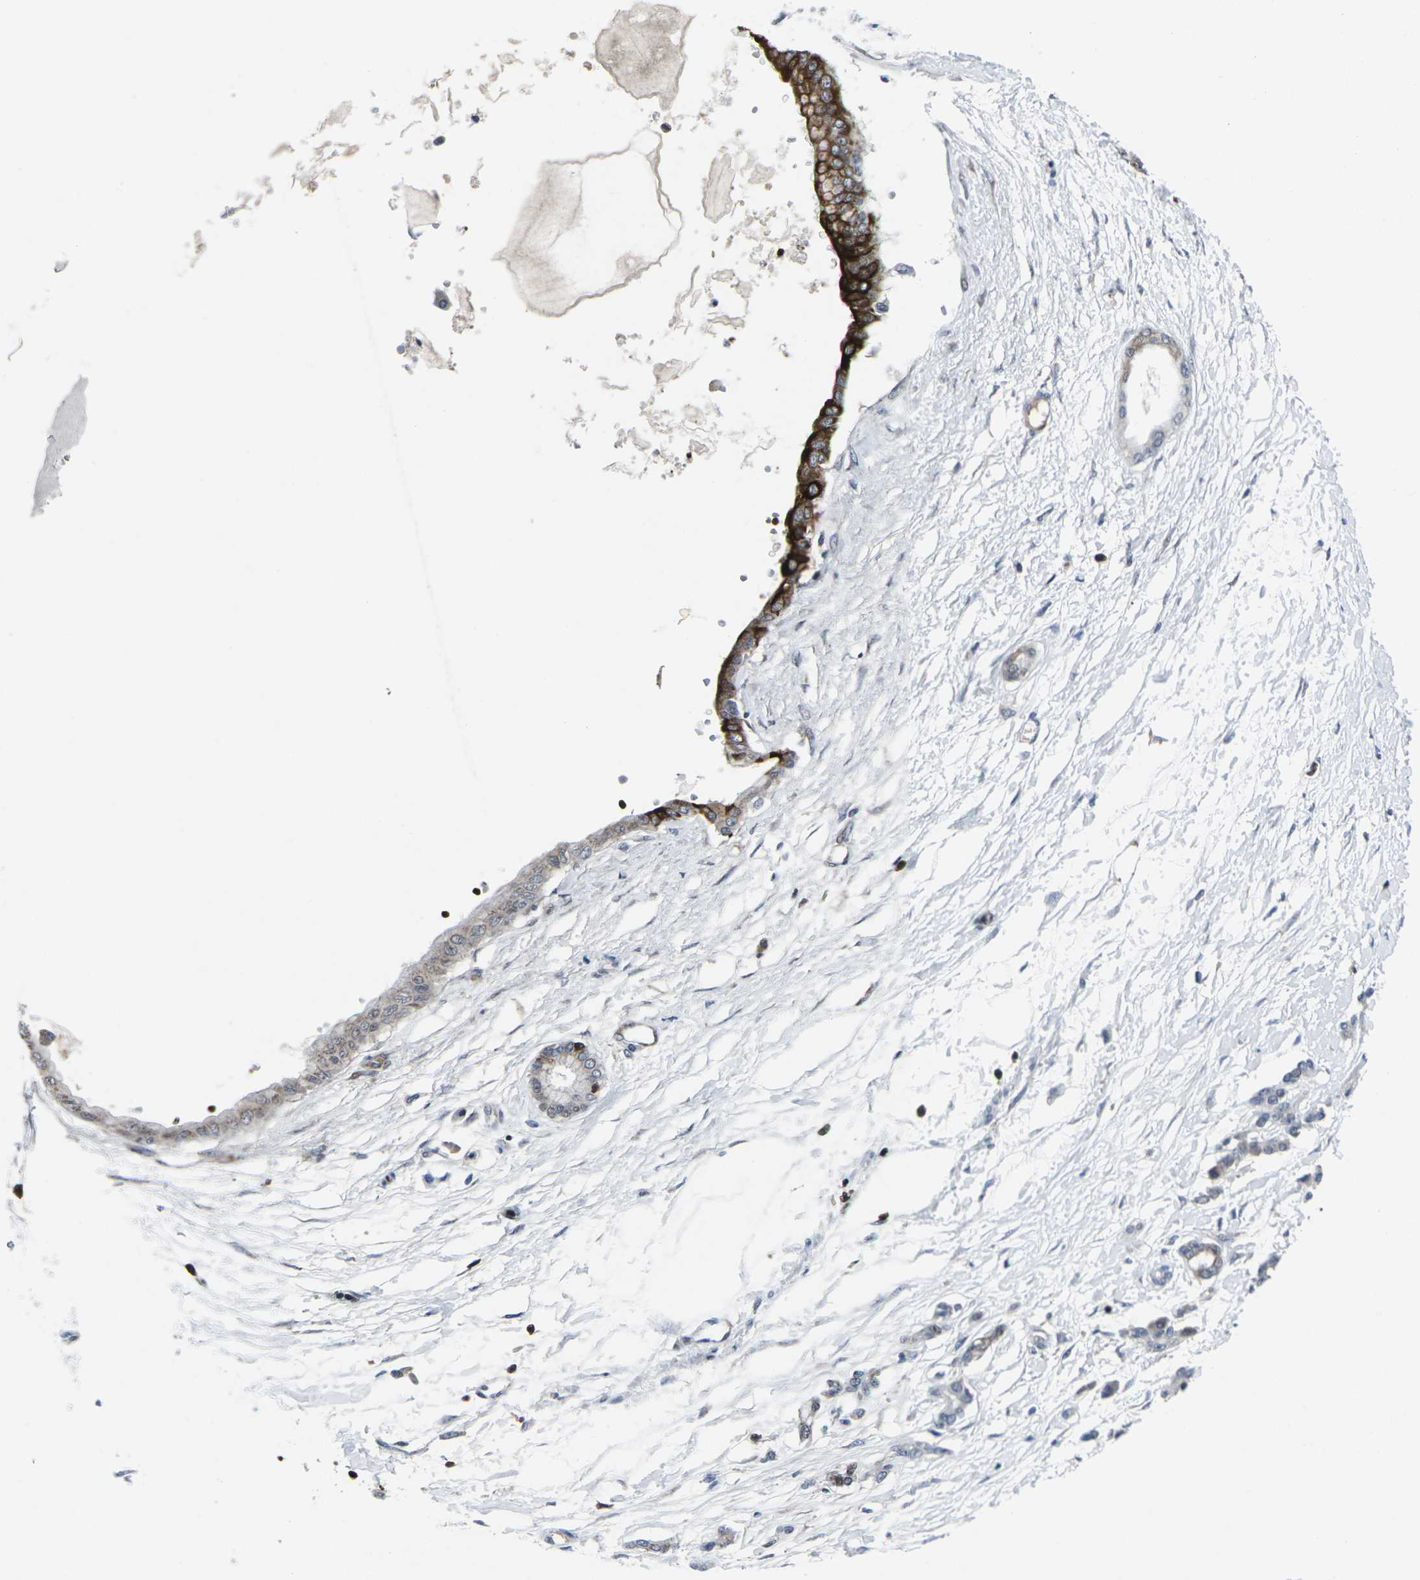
{"staining": {"intensity": "strong", "quantity": "<25%", "location": "cytoplasmic/membranous"}, "tissue": "pancreatic cancer", "cell_type": "Tumor cells", "image_type": "cancer", "snomed": [{"axis": "morphology", "description": "Adenocarcinoma, NOS"}, {"axis": "topography", "description": "Pancreas"}], "caption": "A histopathology image of pancreatic cancer stained for a protein displays strong cytoplasmic/membranous brown staining in tumor cells. (Brightfield microscopy of DAB IHC at high magnification).", "gene": "STAT4", "patient": {"sex": "male", "age": 56}}